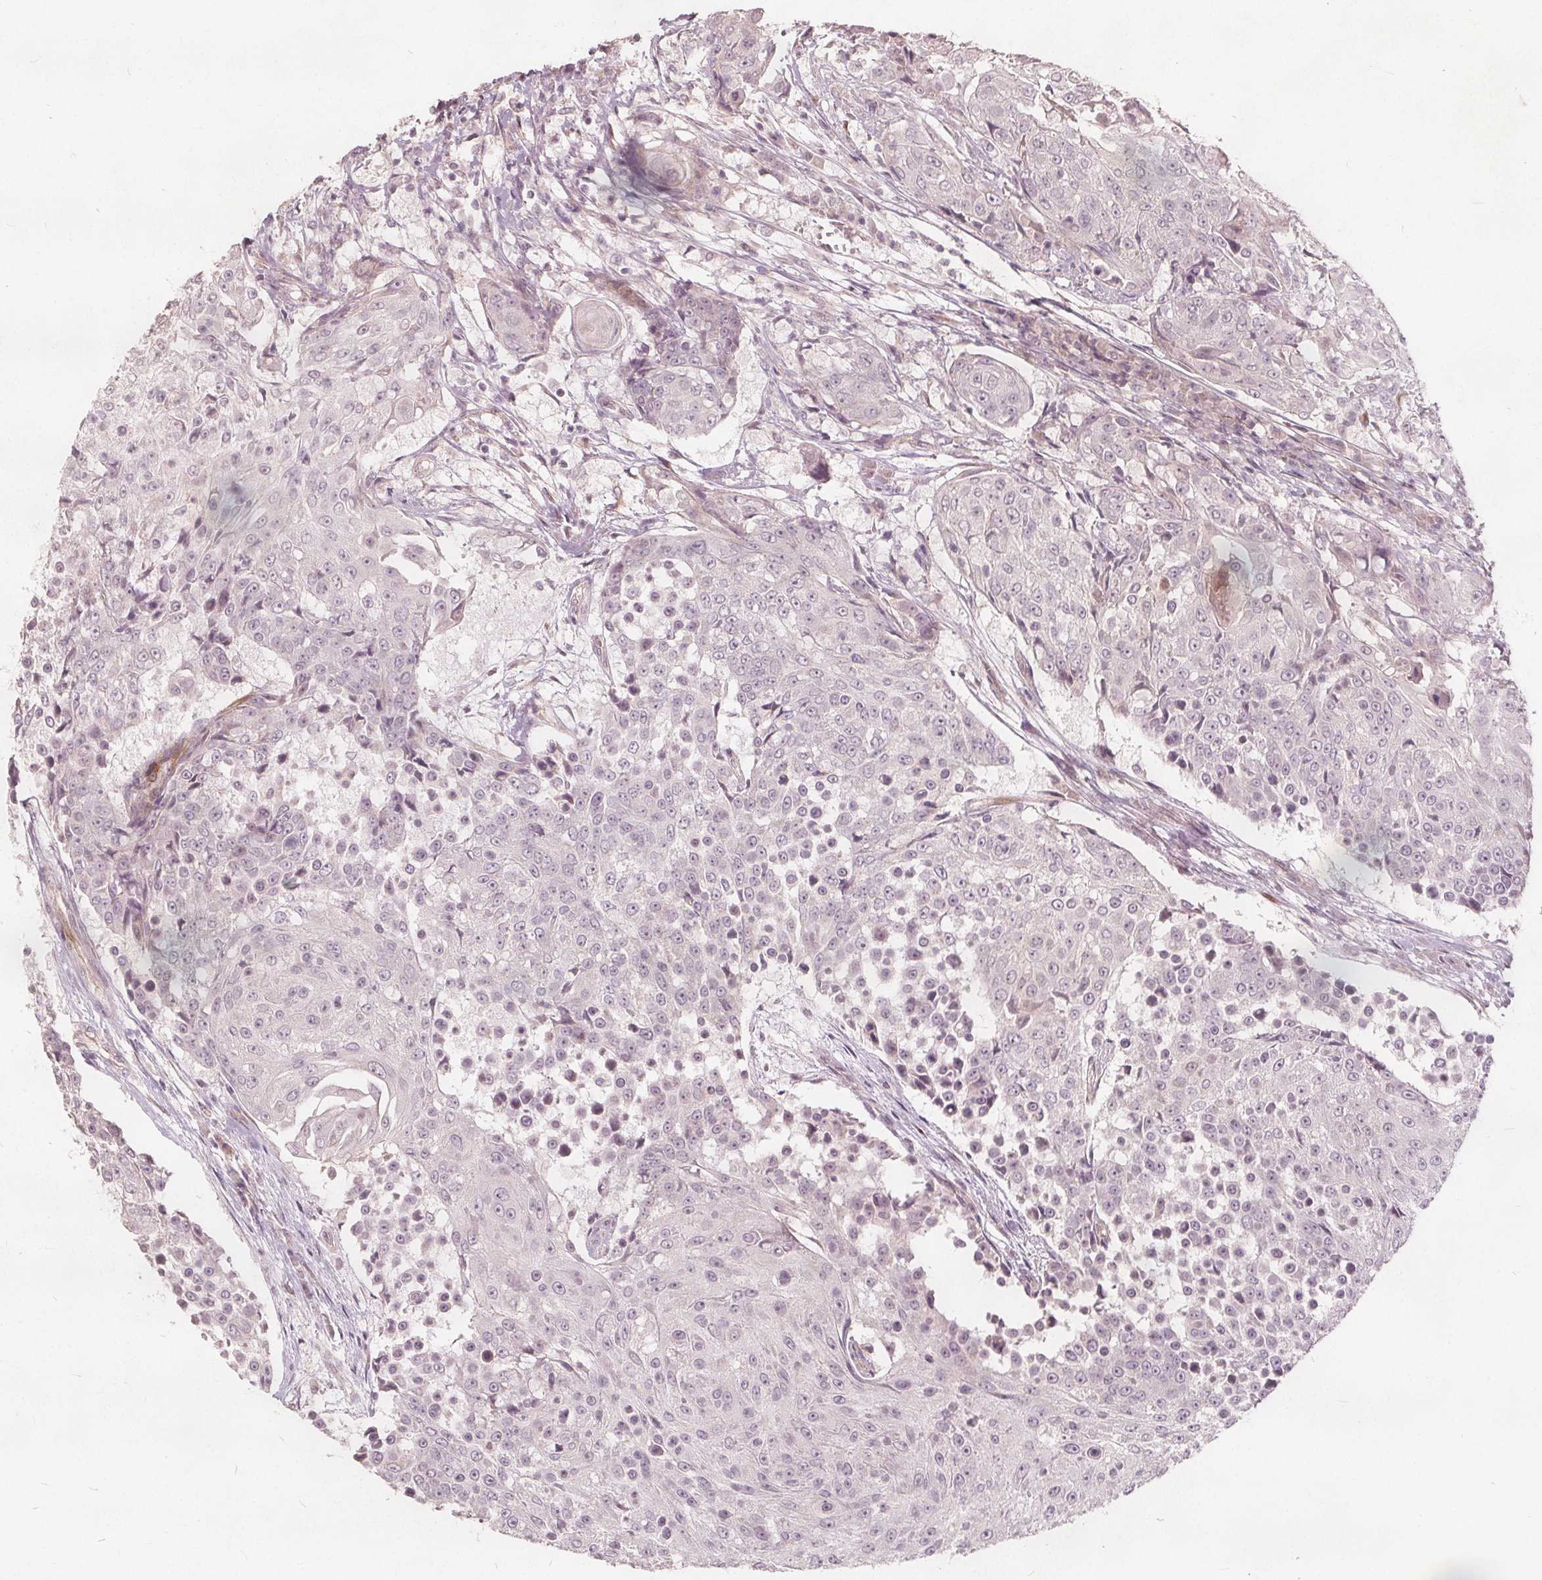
{"staining": {"intensity": "negative", "quantity": "none", "location": "none"}, "tissue": "urothelial cancer", "cell_type": "Tumor cells", "image_type": "cancer", "snomed": [{"axis": "morphology", "description": "Urothelial carcinoma, High grade"}, {"axis": "topography", "description": "Urinary bladder"}], "caption": "A histopathology image of high-grade urothelial carcinoma stained for a protein displays no brown staining in tumor cells.", "gene": "PTPRT", "patient": {"sex": "female", "age": 63}}